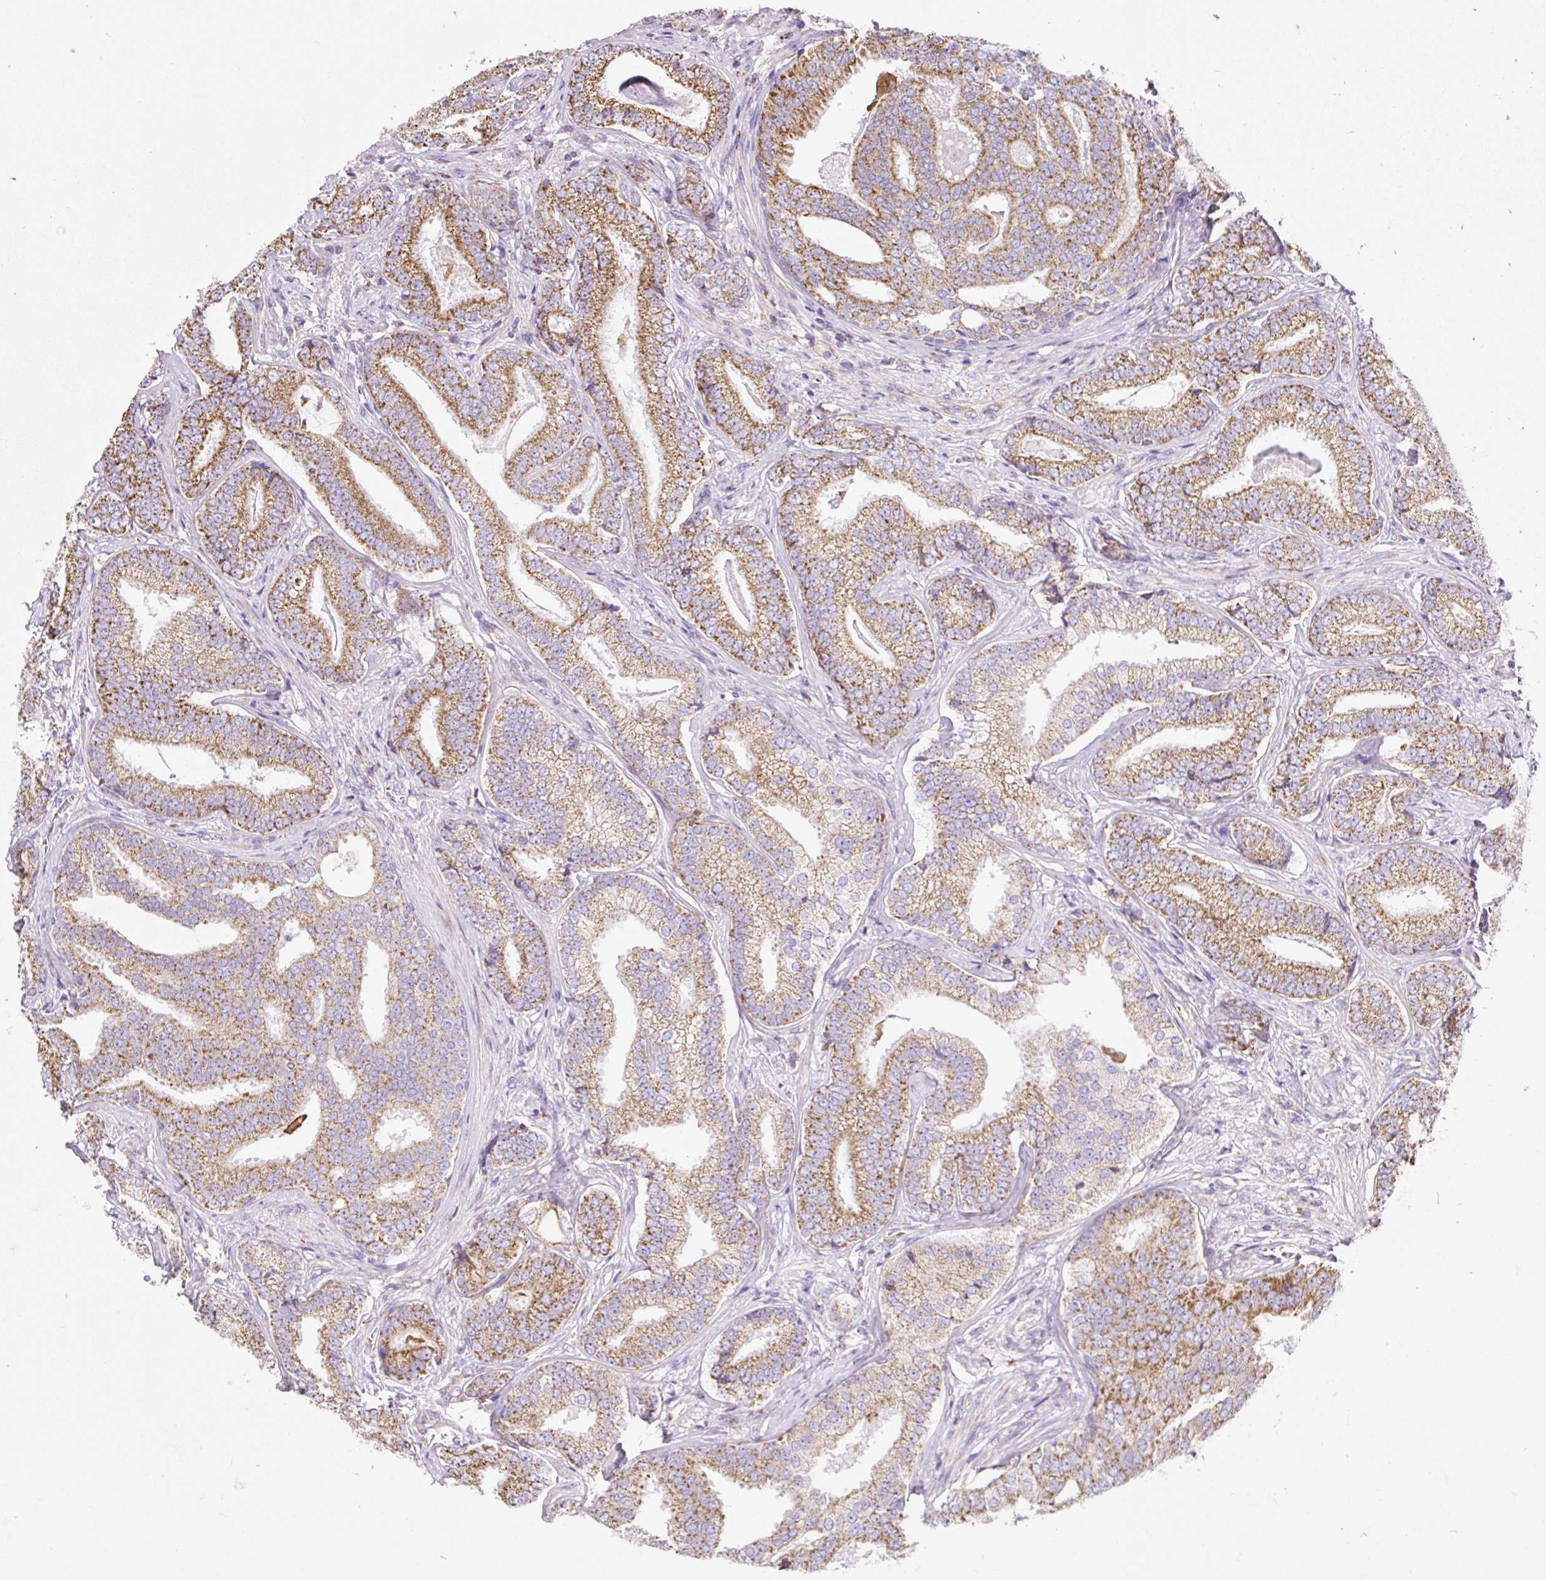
{"staining": {"intensity": "moderate", "quantity": ">75%", "location": "cytoplasmic/membranous"}, "tissue": "prostate cancer", "cell_type": "Tumor cells", "image_type": "cancer", "snomed": [{"axis": "morphology", "description": "Adenocarcinoma, Low grade"}, {"axis": "topography", "description": "Prostate"}], "caption": "Immunohistochemical staining of prostate cancer (low-grade adenocarcinoma) displays medium levels of moderate cytoplasmic/membranous expression in approximately >75% of tumor cells.", "gene": "DAAM2", "patient": {"sex": "male", "age": 63}}